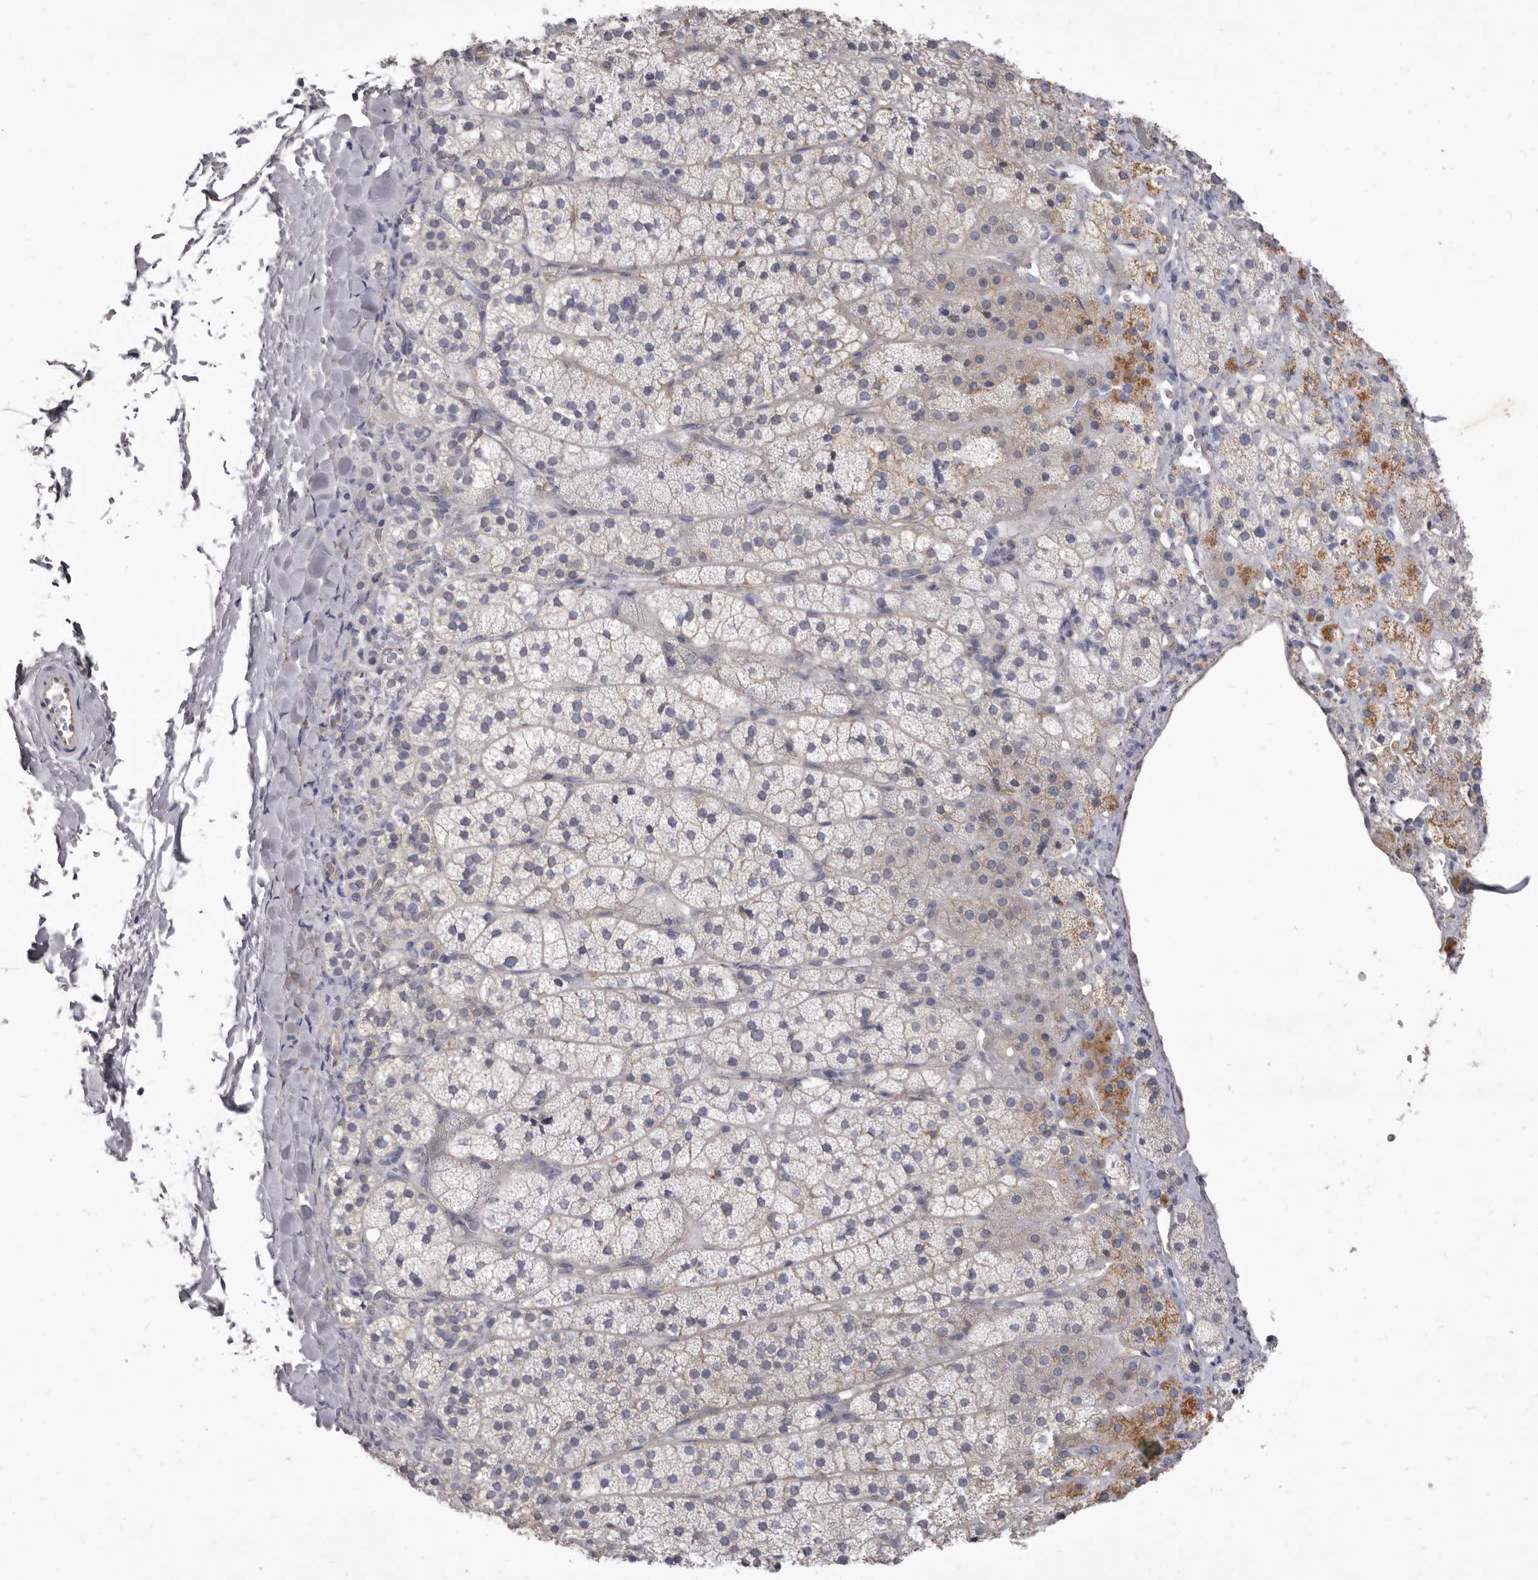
{"staining": {"intensity": "weak", "quantity": "<25%", "location": "cytoplasmic/membranous"}, "tissue": "adrenal gland", "cell_type": "Glandular cells", "image_type": "normal", "snomed": [{"axis": "morphology", "description": "Normal tissue, NOS"}, {"axis": "topography", "description": "Adrenal gland"}], "caption": "Immunohistochemical staining of benign human adrenal gland shows no significant positivity in glandular cells.", "gene": "P2RX6", "patient": {"sex": "female", "age": 44}}